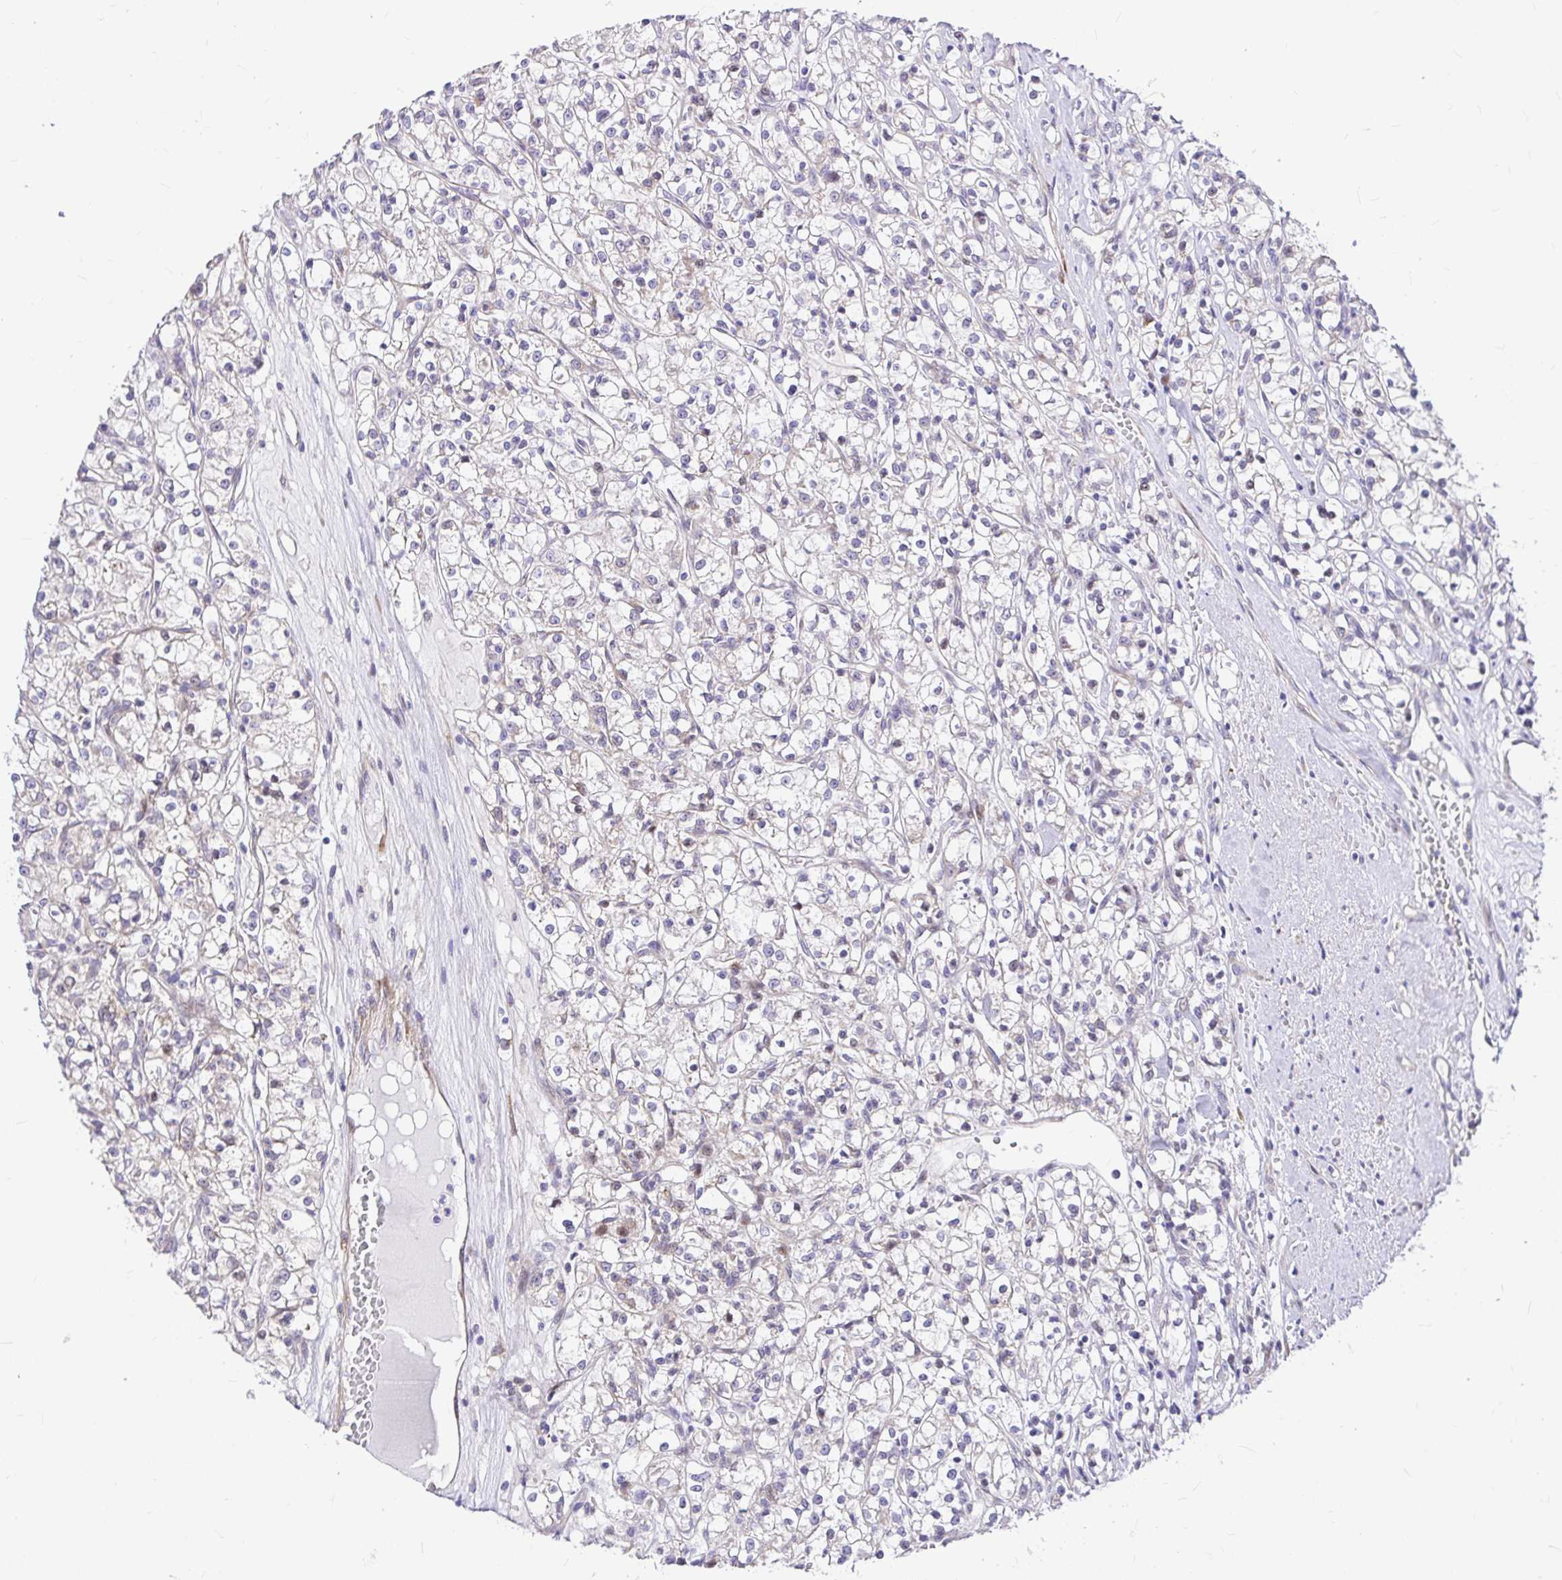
{"staining": {"intensity": "negative", "quantity": "none", "location": "none"}, "tissue": "renal cancer", "cell_type": "Tumor cells", "image_type": "cancer", "snomed": [{"axis": "morphology", "description": "Adenocarcinoma, NOS"}, {"axis": "topography", "description": "Kidney"}], "caption": "Photomicrograph shows no significant protein staining in tumor cells of renal cancer.", "gene": "GABBR2", "patient": {"sex": "female", "age": 59}}